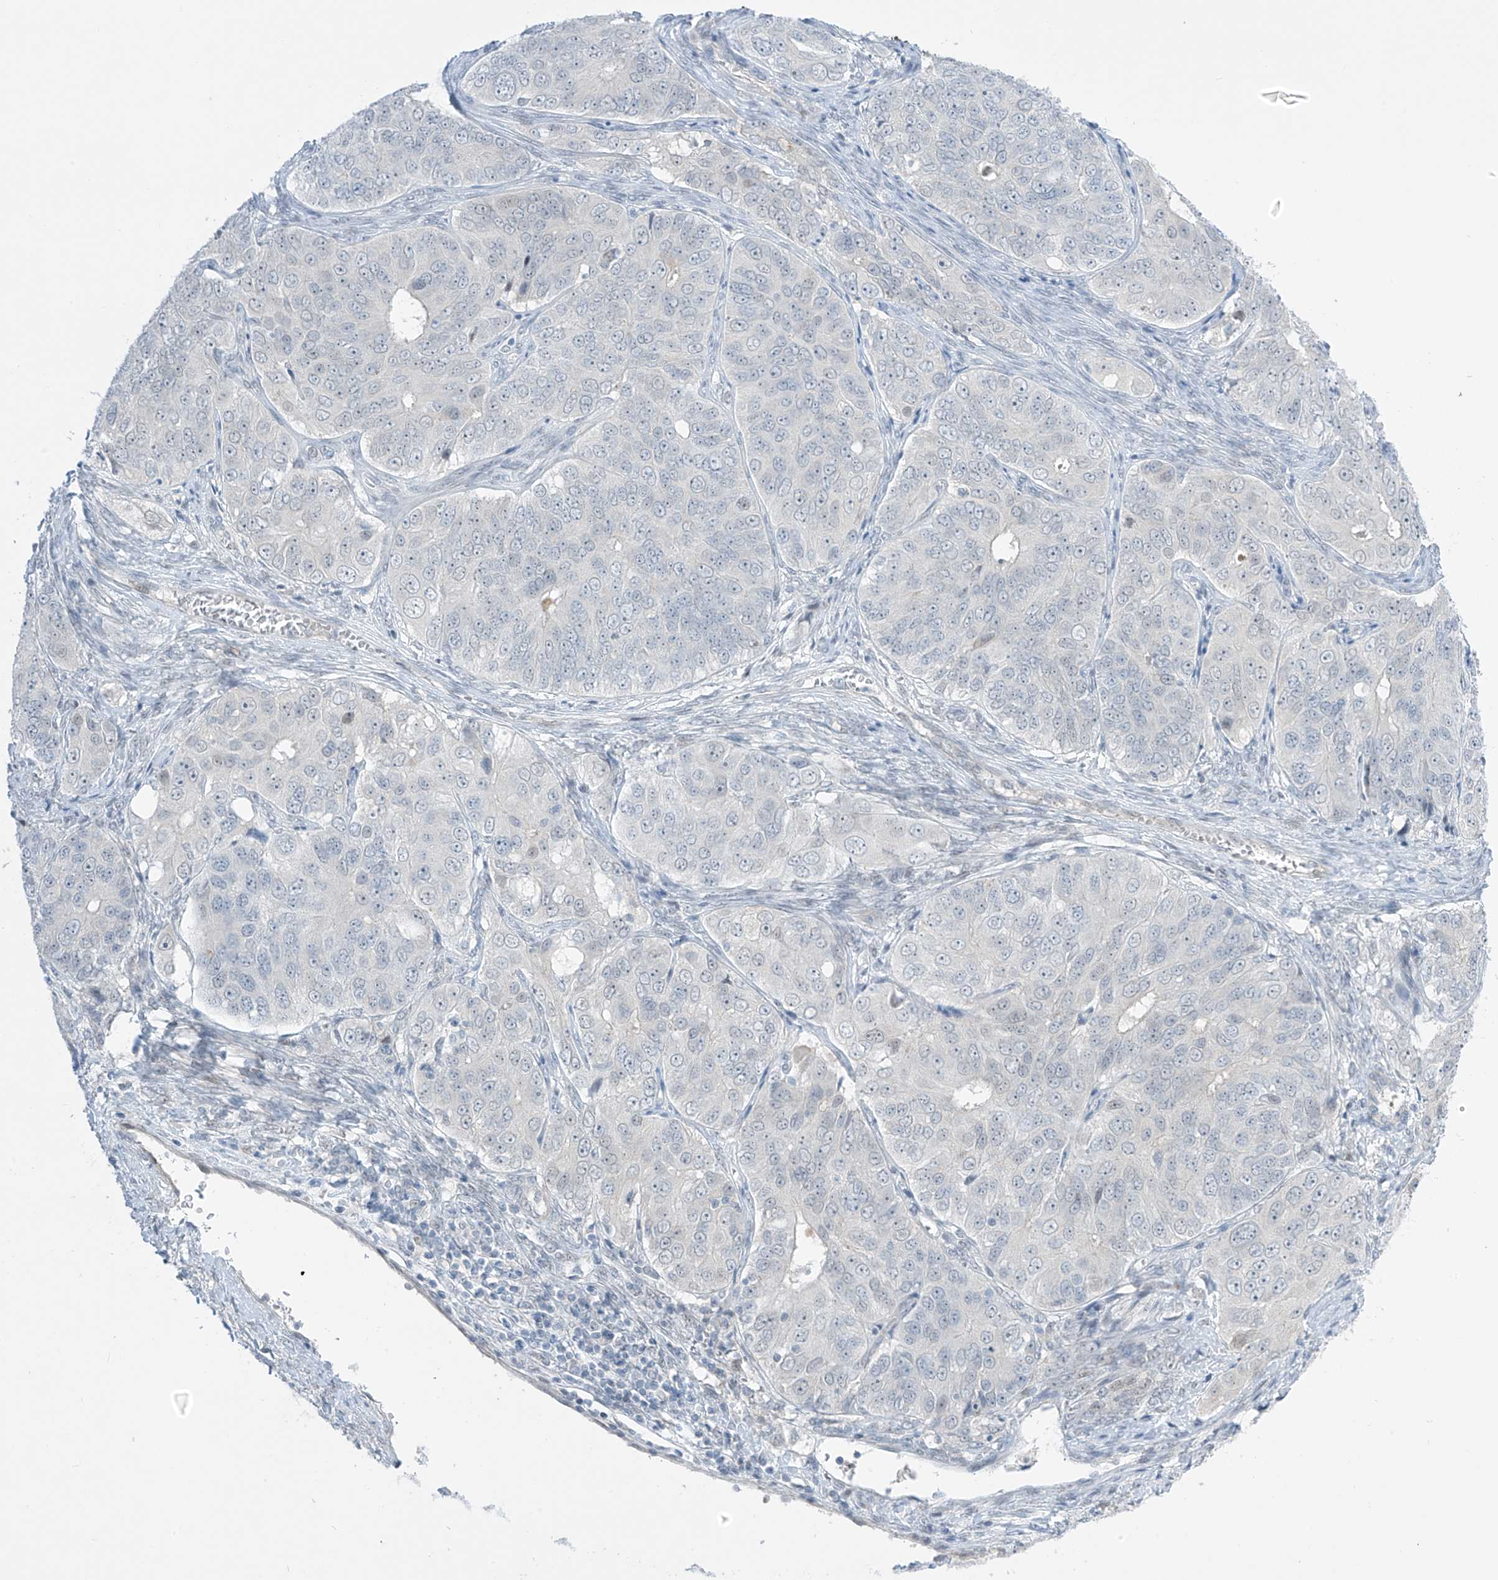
{"staining": {"intensity": "negative", "quantity": "none", "location": "none"}, "tissue": "ovarian cancer", "cell_type": "Tumor cells", "image_type": "cancer", "snomed": [{"axis": "morphology", "description": "Carcinoma, endometroid"}, {"axis": "topography", "description": "Ovary"}], "caption": "A photomicrograph of human ovarian cancer (endometroid carcinoma) is negative for staining in tumor cells.", "gene": "ASPRV1", "patient": {"sex": "female", "age": 51}}